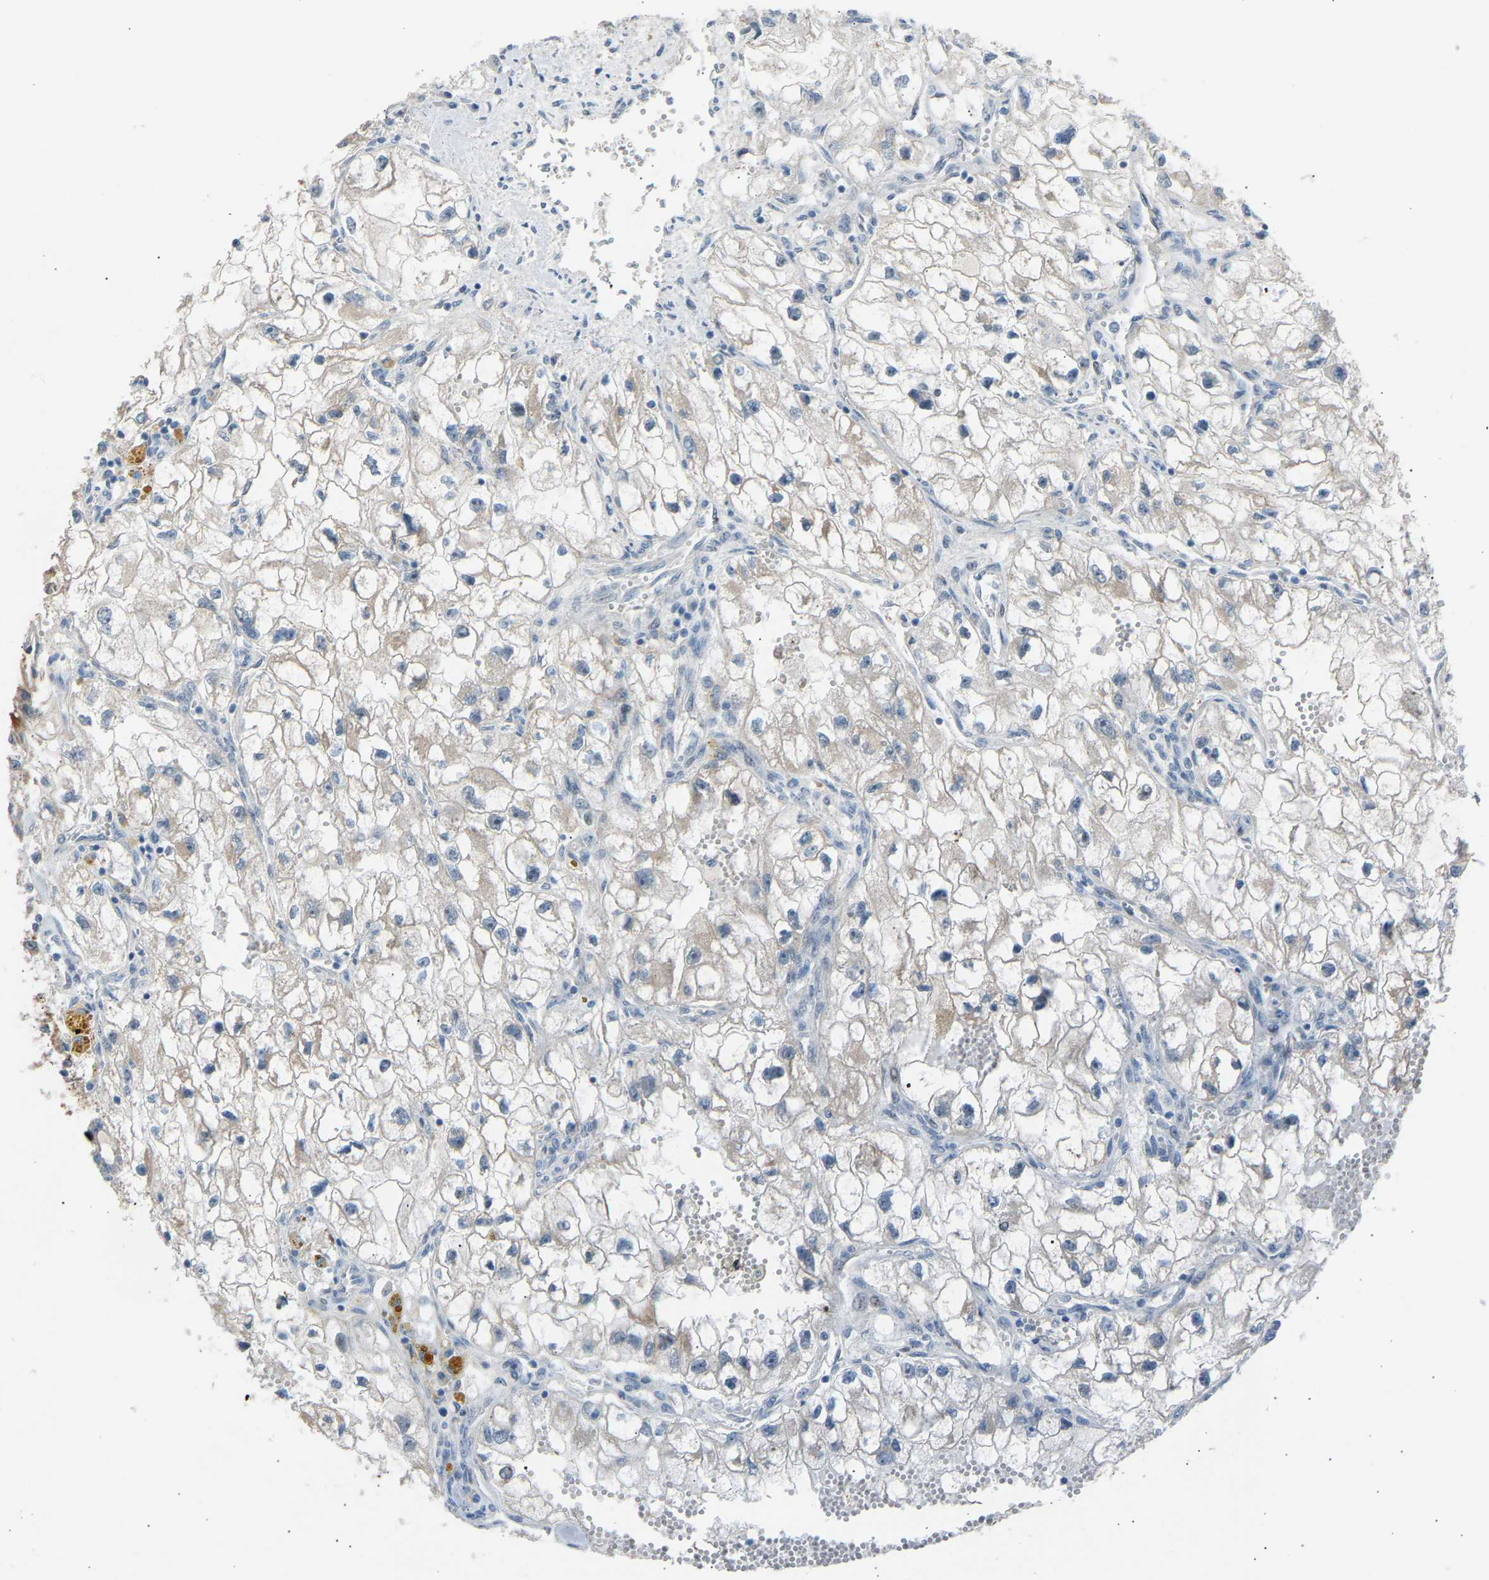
{"staining": {"intensity": "negative", "quantity": "none", "location": "none"}, "tissue": "renal cancer", "cell_type": "Tumor cells", "image_type": "cancer", "snomed": [{"axis": "morphology", "description": "Adenocarcinoma, NOS"}, {"axis": "topography", "description": "Kidney"}], "caption": "A photomicrograph of human adenocarcinoma (renal) is negative for staining in tumor cells.", "gene": "VPS41", "patient": {"sex": "female", "age": 70}}